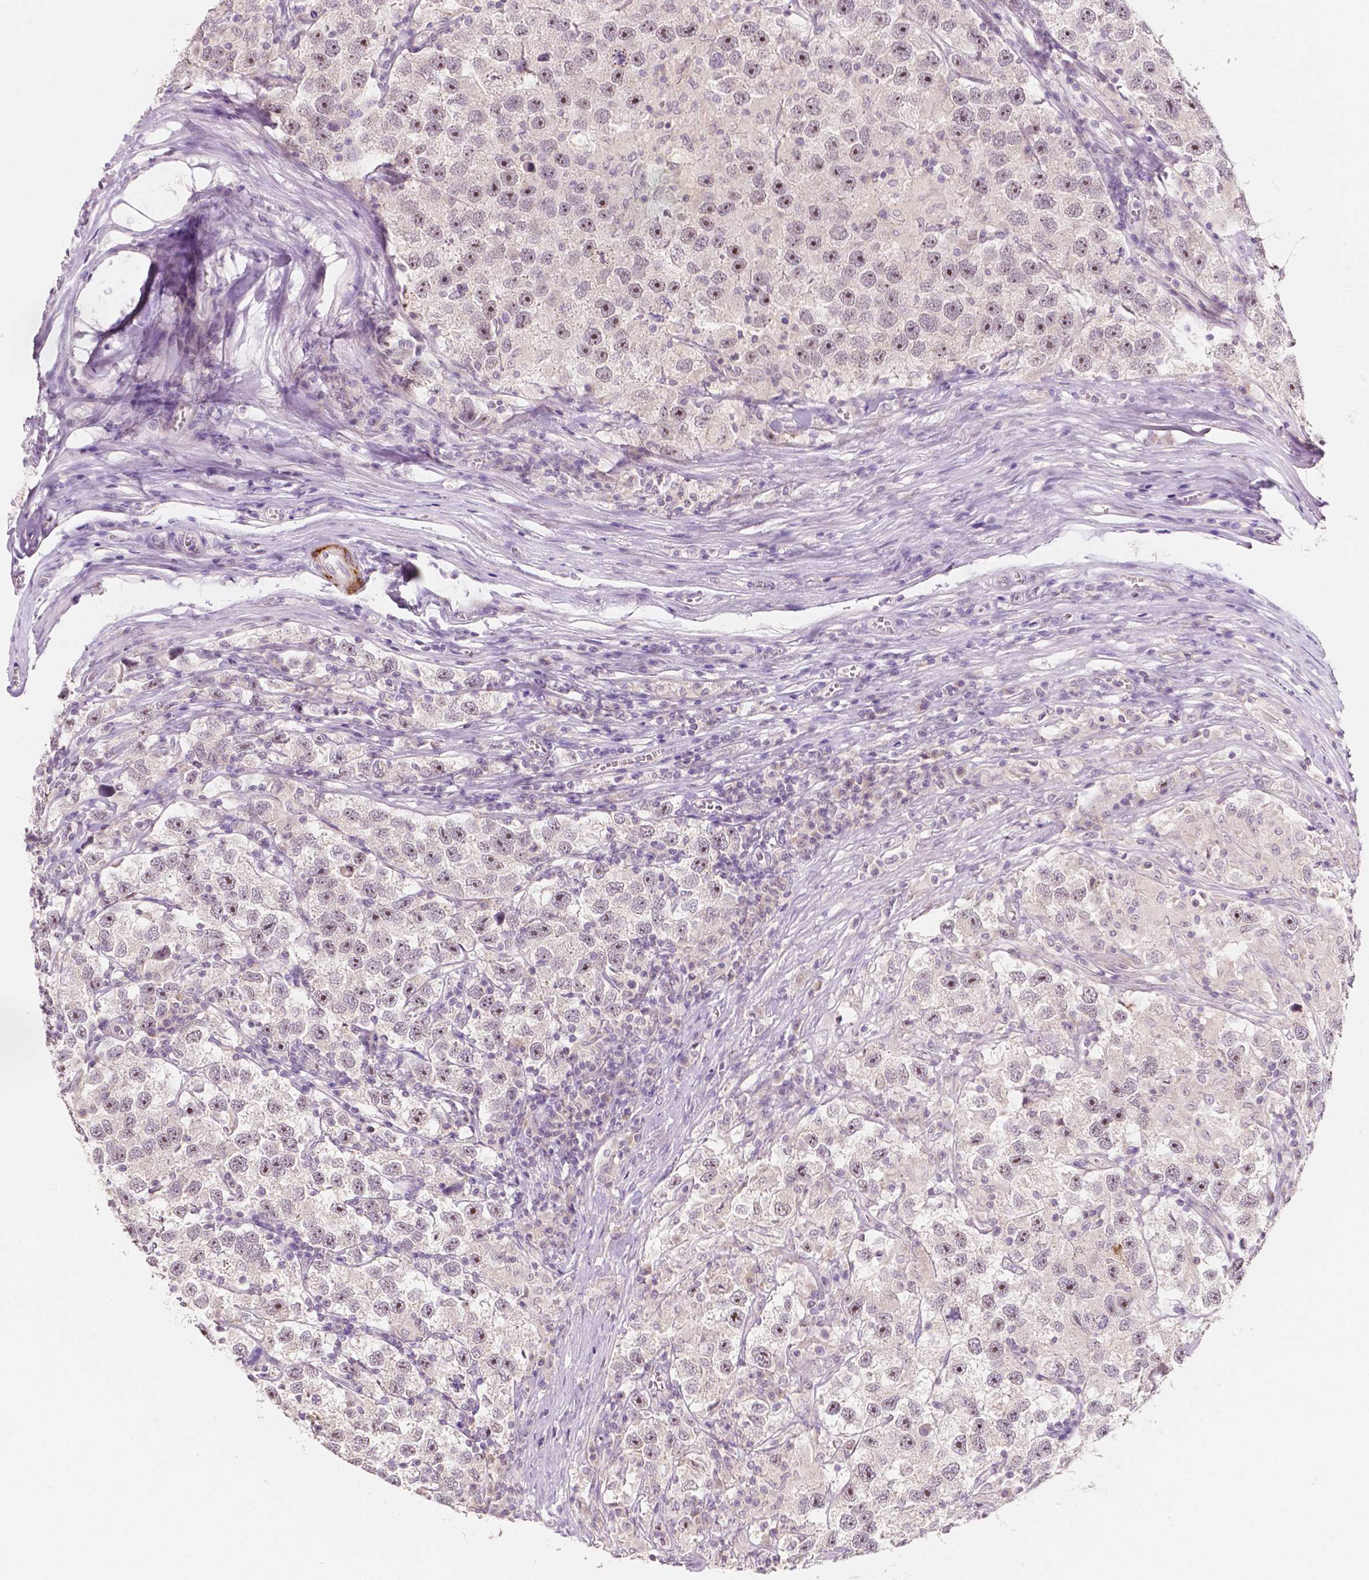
{"staining": {"intensity": "moderate", "quantity": "25%-75%", "location": "nuclear"}, "tissue": "testis cancer", "cell_type": "Tumor cells", "image_type": "cancer", "snomed": [{"axis": "morphology", "description": "Seminoma, NOS"}, {"axis": "topography", "description": "Testis"}], "caption": "IHC (DAB) staining of human testis cancer (seminoma) reveals moderate nuclear protein positivity in about 25%-75% of tumor cells. (DAB (3,3'-diaminobenzidine) IHC with brightfield microscopy, high magnification).", "gene": "SIRT2", "patient": {"sex": "male", "age": 26}}